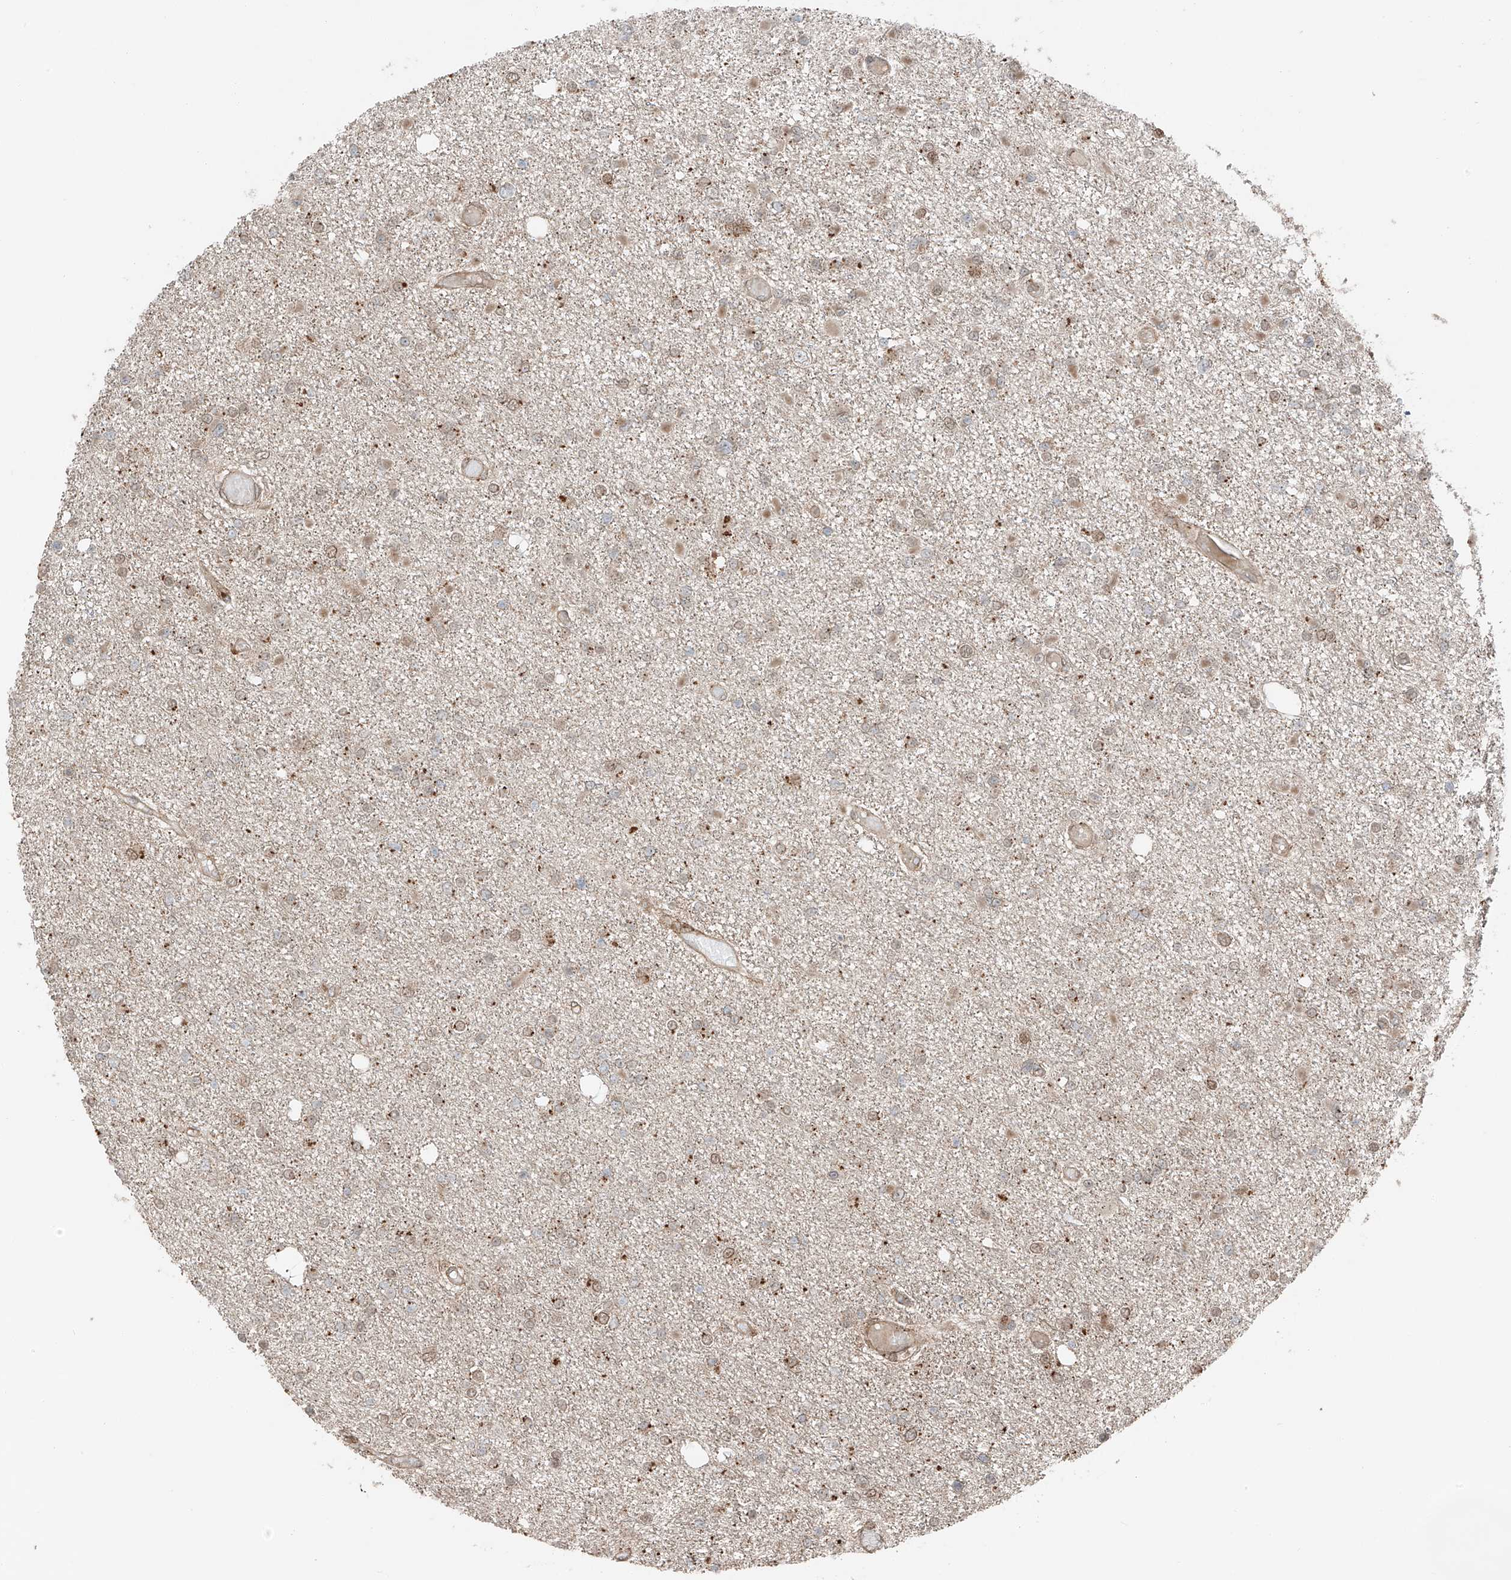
{"staining": {"intensity": "negative", "quantity": "none", "location": "none"}, "tissue": "glioma", "cell_type": "Tumor cells", "image_type": "cancer", "snomed": [{"axis": "morphology", "description": "Glioma, malignant, Low grade"}, {"axis": "topography", "description": "Brain"}], "caption": "Tumor cells show no significant protein positivity in low-grade glioma (malignant).", "gene": "CEP162", "patient": {"sex": "female", "age": 22}}